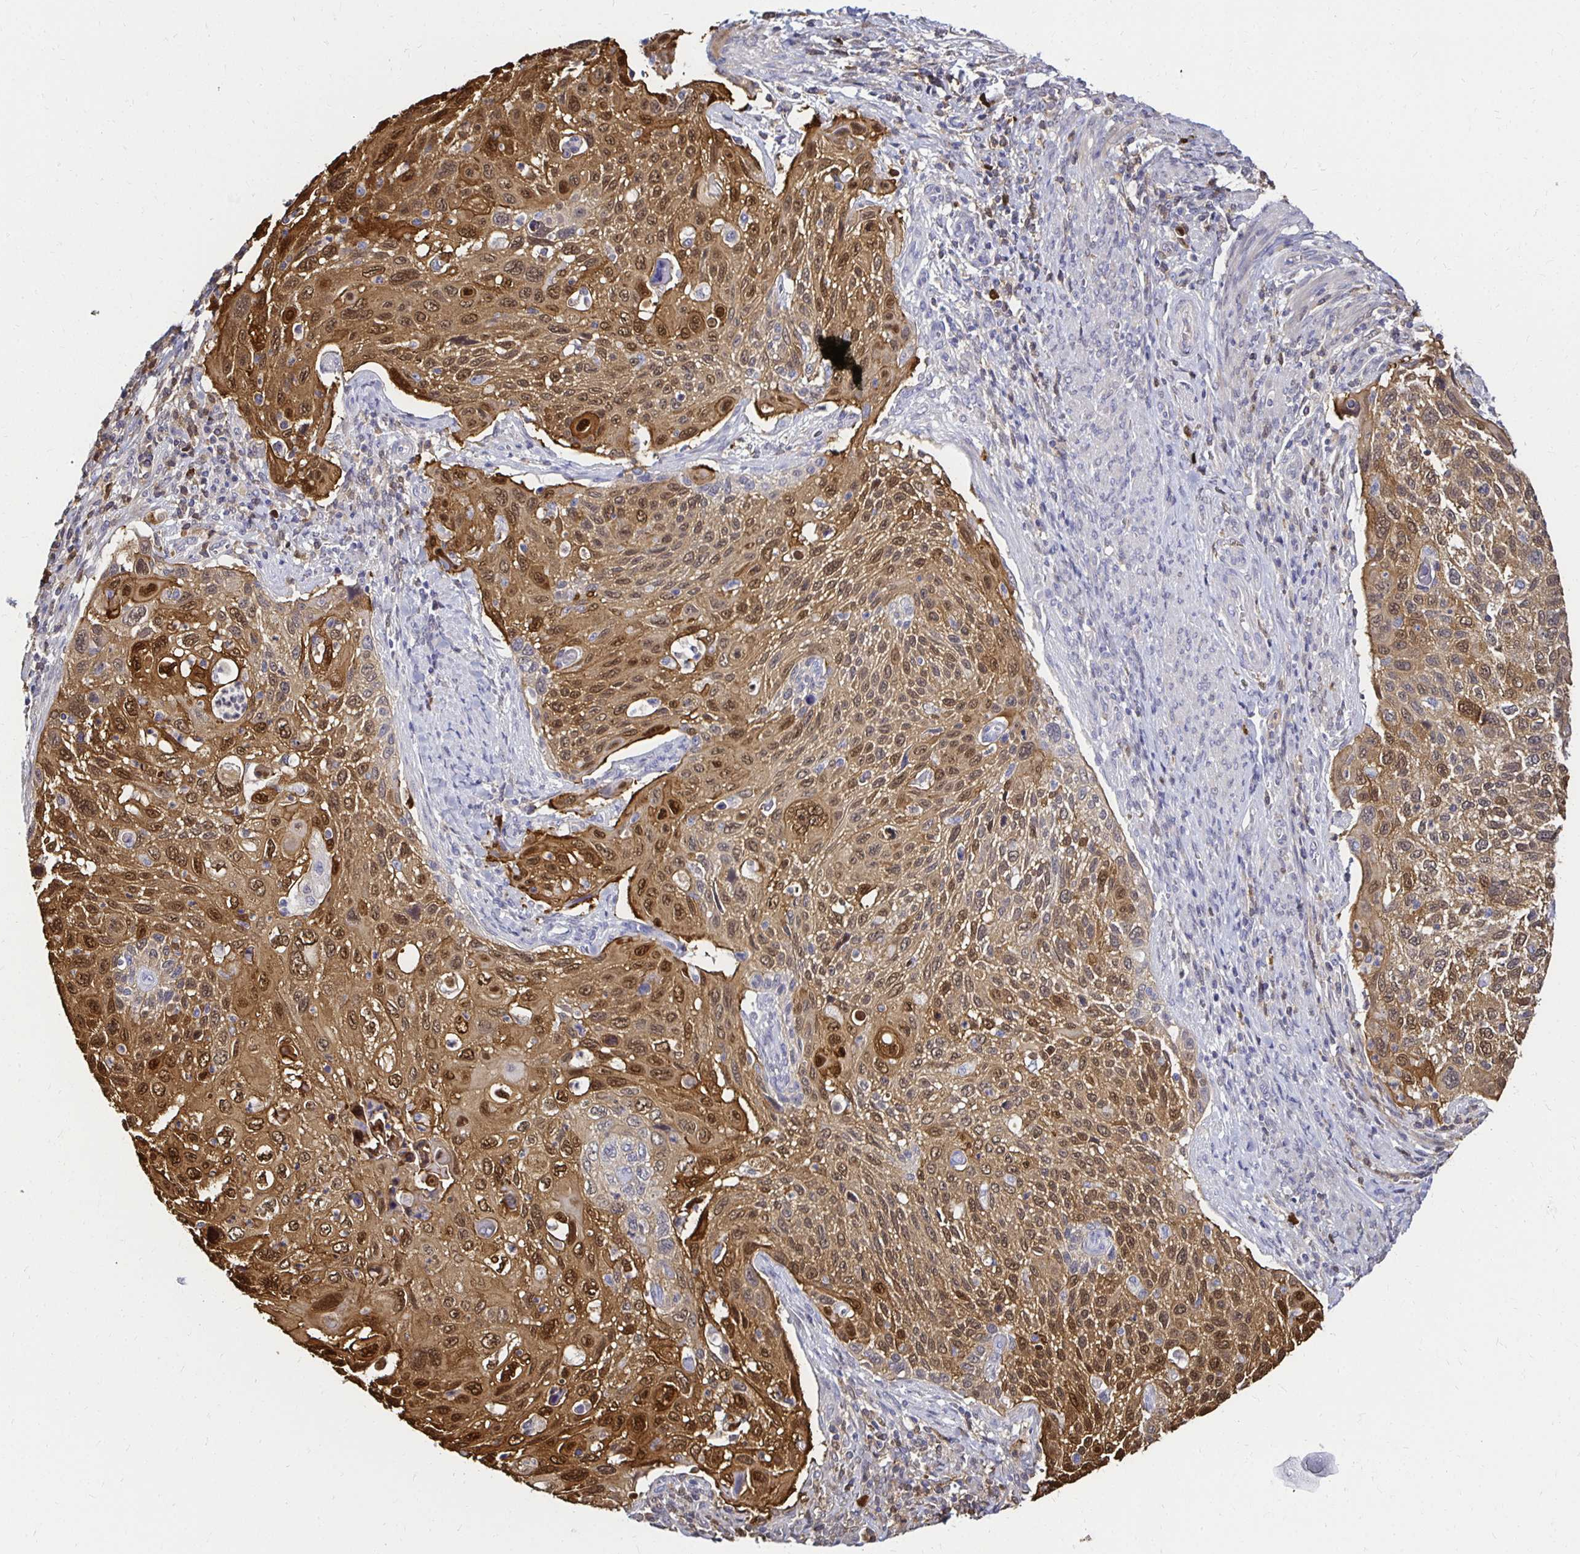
{"staining": {"intensity": "moderate", "quantity": ">75%", "location": "cytoplasmic/membranous,nuclear"}, "tissue": "cervical cancer", "cell_type": "Tumor cells", "image_type": "cancer", "snomed": [{"axis": "morphology", "description": "Squamous cell carcinoma, NOS"}, {"axis": "topography", "description": "Cervix"}], "caption": "A photomicrograph showing moderate cytoplasmic/membranous and nuclear positivity in about >75% of tumor cells in squamous cell carcinoma (cervical), as visualized by brown immunohistochemical staining.", "gene": "TXN", "patient": {"sex": "female", "age": 70}}